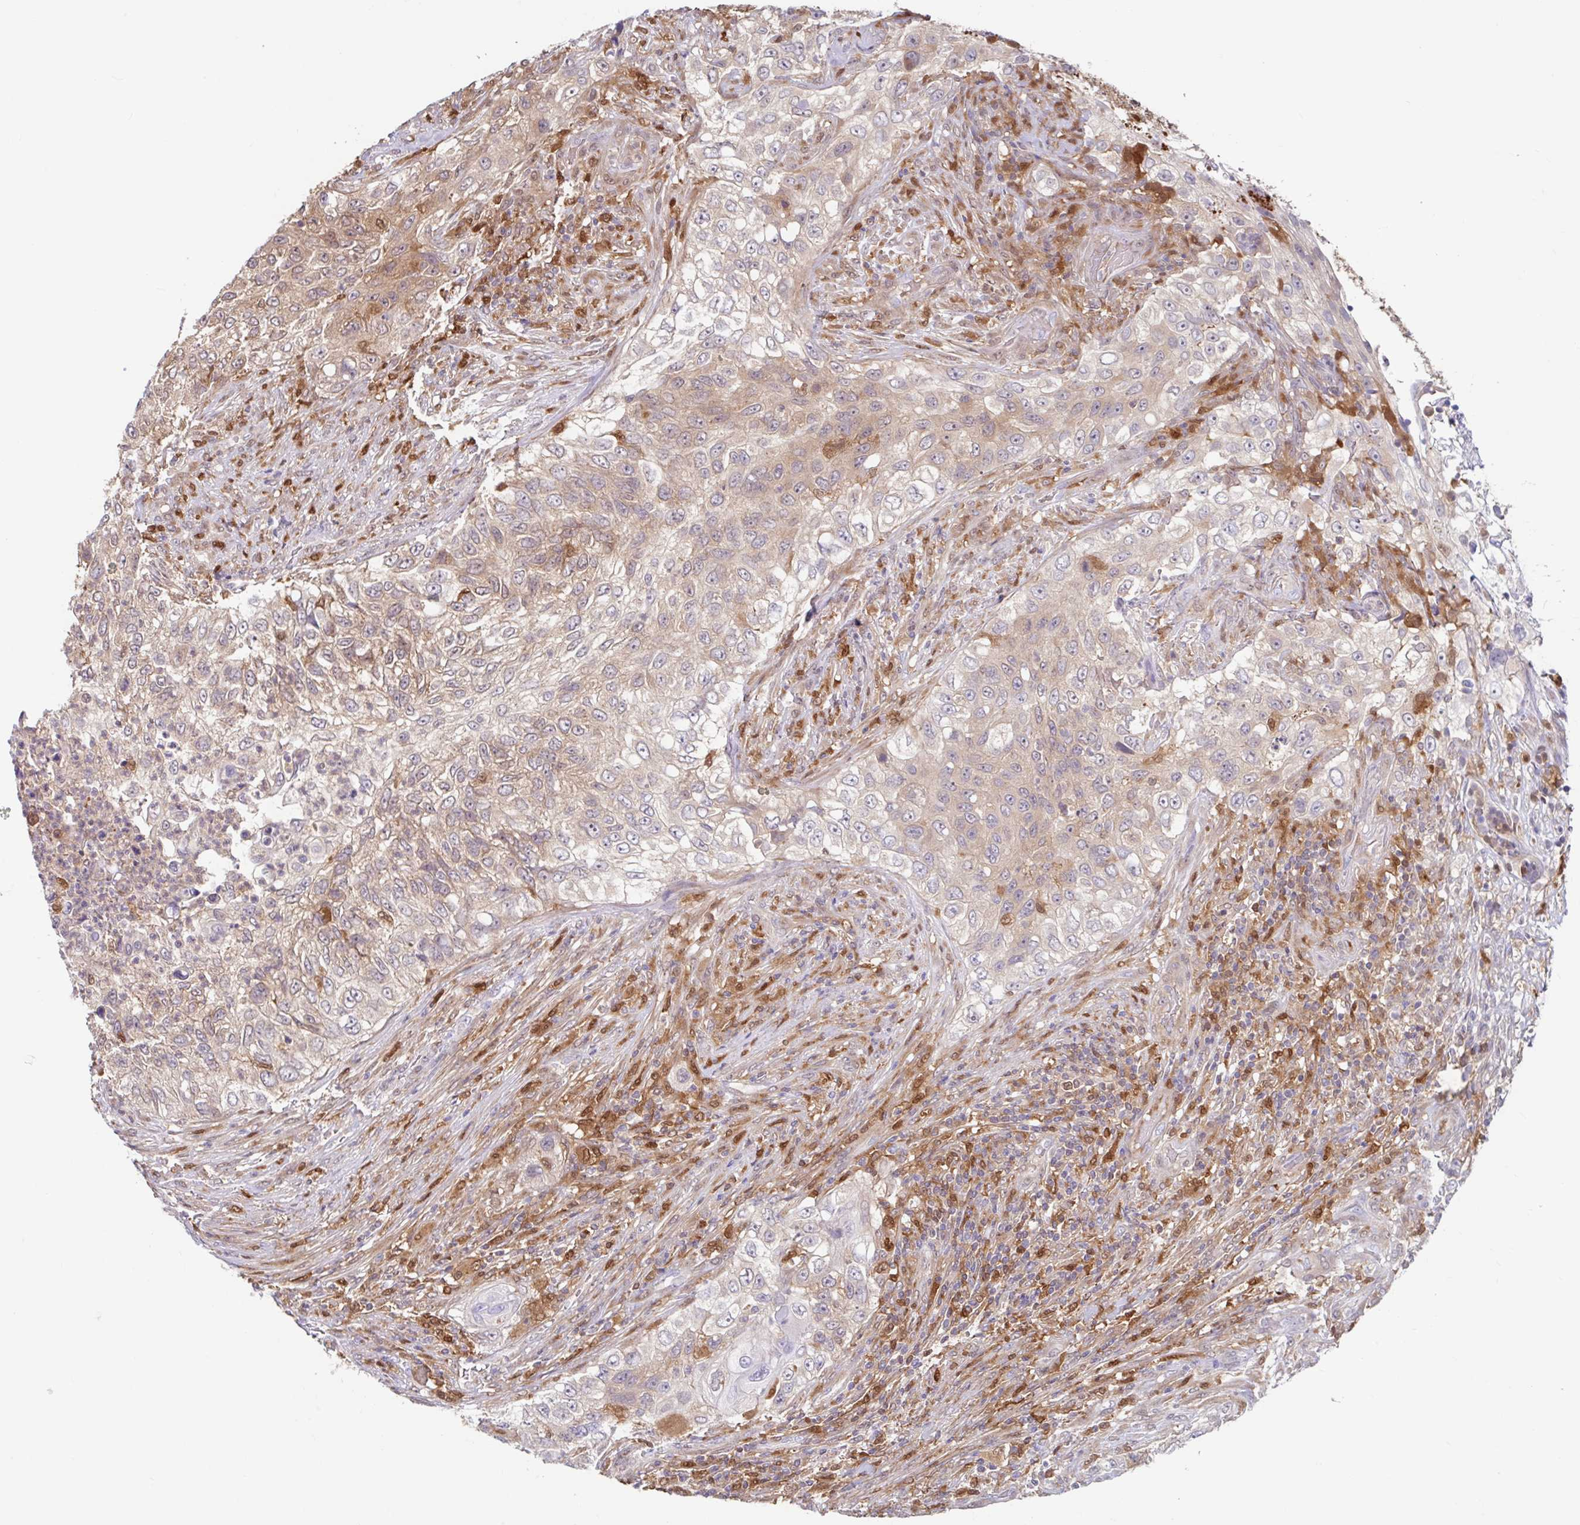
{"staining": {"intensity": "weak", "quantity": "<25%", "location": "cytoplasmic/membranous"}, "tissue": "urothelial cancer", "cell_type": "Tumor cells", "image_type": "cancer", "snomed": [{"axis": "morphology", "description": "Urothelial carcinoma, High grade"}, {"axis": "topography", "description": "Urinary bladder"}], "caption": "Tumor cells show no significant protein staining in urothelial carcinoma (high-grade).", "gene": "BLVRA", "patient": {"sex": "female", "age": 60}}